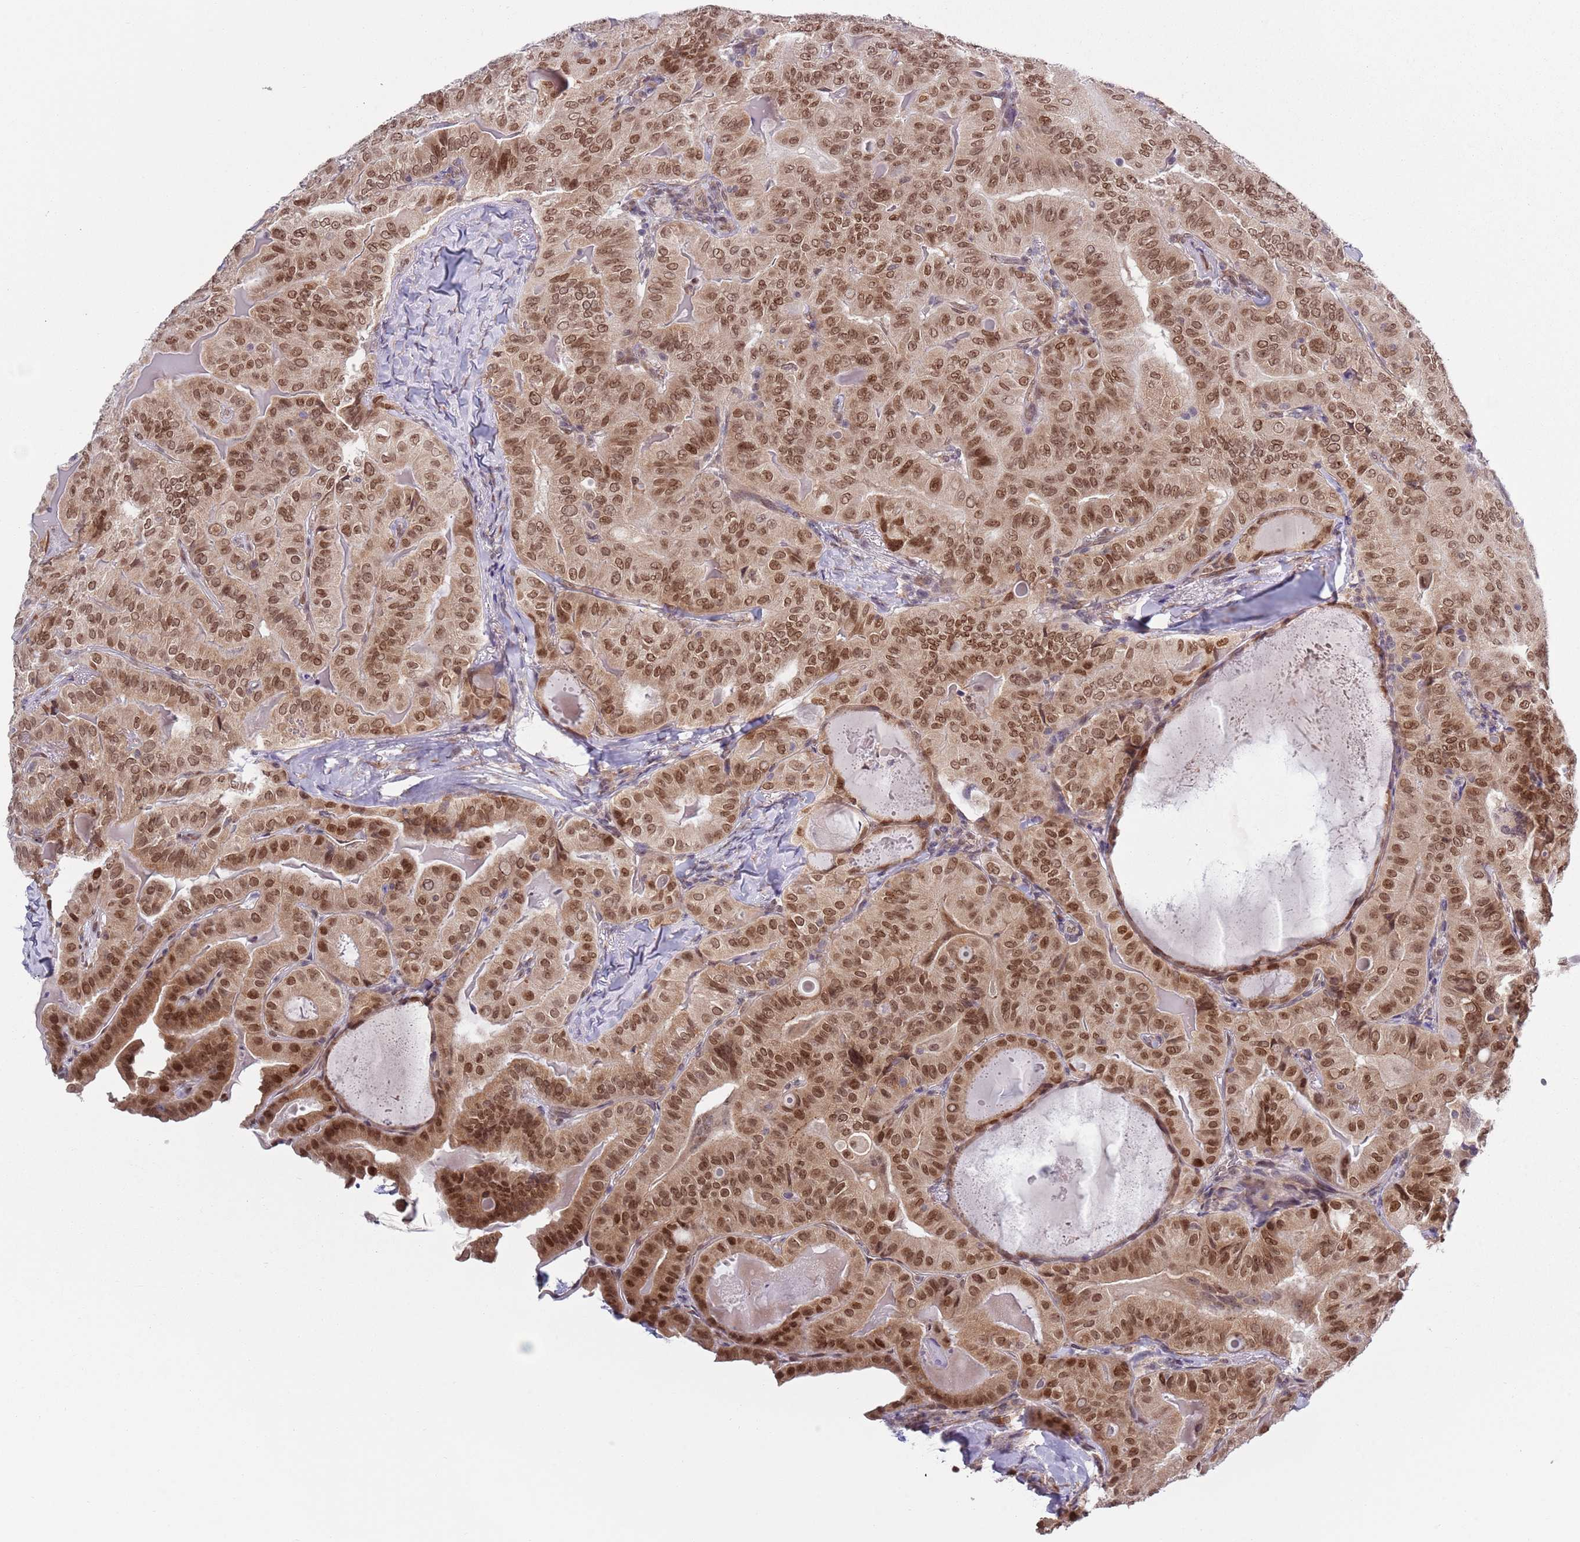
{"staining": {"intensity": "strong", "quantity": ">75%", "location": "nuclear"}, "tissue": "thyroid cancer", "cell_type": "Tumor cells", "image_type": "cancer", "snomed": [{"axis": "morphology", "description": "Papillary adenocarcinoma, NOS"}, {"axis": "topography", "description": "Thyroid gland"}], "caption": "The immunohistochemical stain highlights strong nuclear expression in tumor cells of thyroid papillary adenocarcinoma tissue. (IHC, brightfield microscopy, high magnification).", "gene": "SLC25A32", "patient": {"sex": "female", "age": 68}}